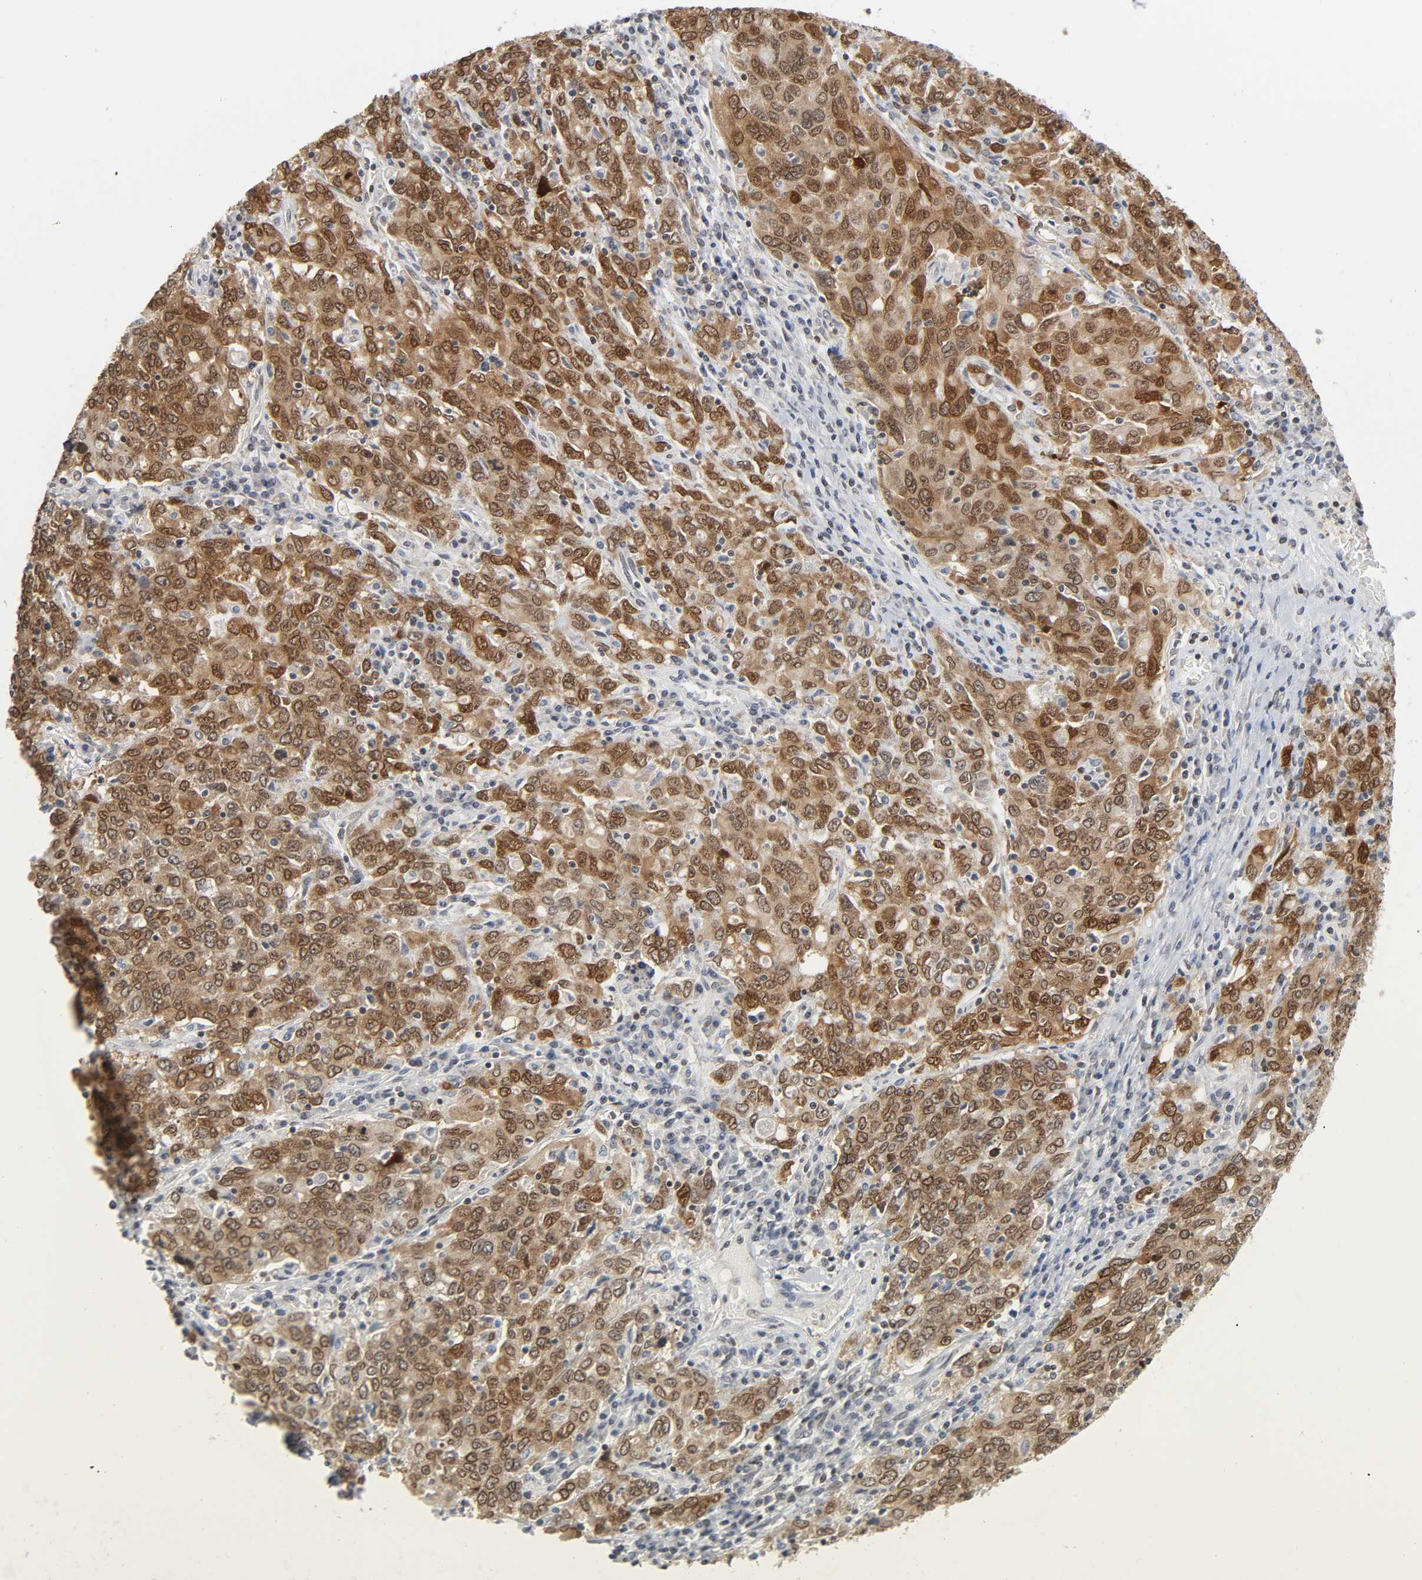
{"staining": {"intensity": "strong", "quantity": ">75%", "location": "nuclear"}, "tissue": "ovarian cancer", "cell_type": "Tumor cells", "image_type": "cancer", "snomed": [{"axis": "morphology", "description": "Carcinoma, endometroid"}, {"axis": "topography", "description": "Ovary"}], "caption": "High-power microscopy captured an IHC histopathology image of ovarian cancer (endometroid carcinoma), revealing strong nuclear expression in about >75% of tumor cells. Immunohistochemistry stains the protein of interest in brown and the nuclei are stained blue.", "gene": "SUMO1", "patient": {"sex": "female", "age": 62}}